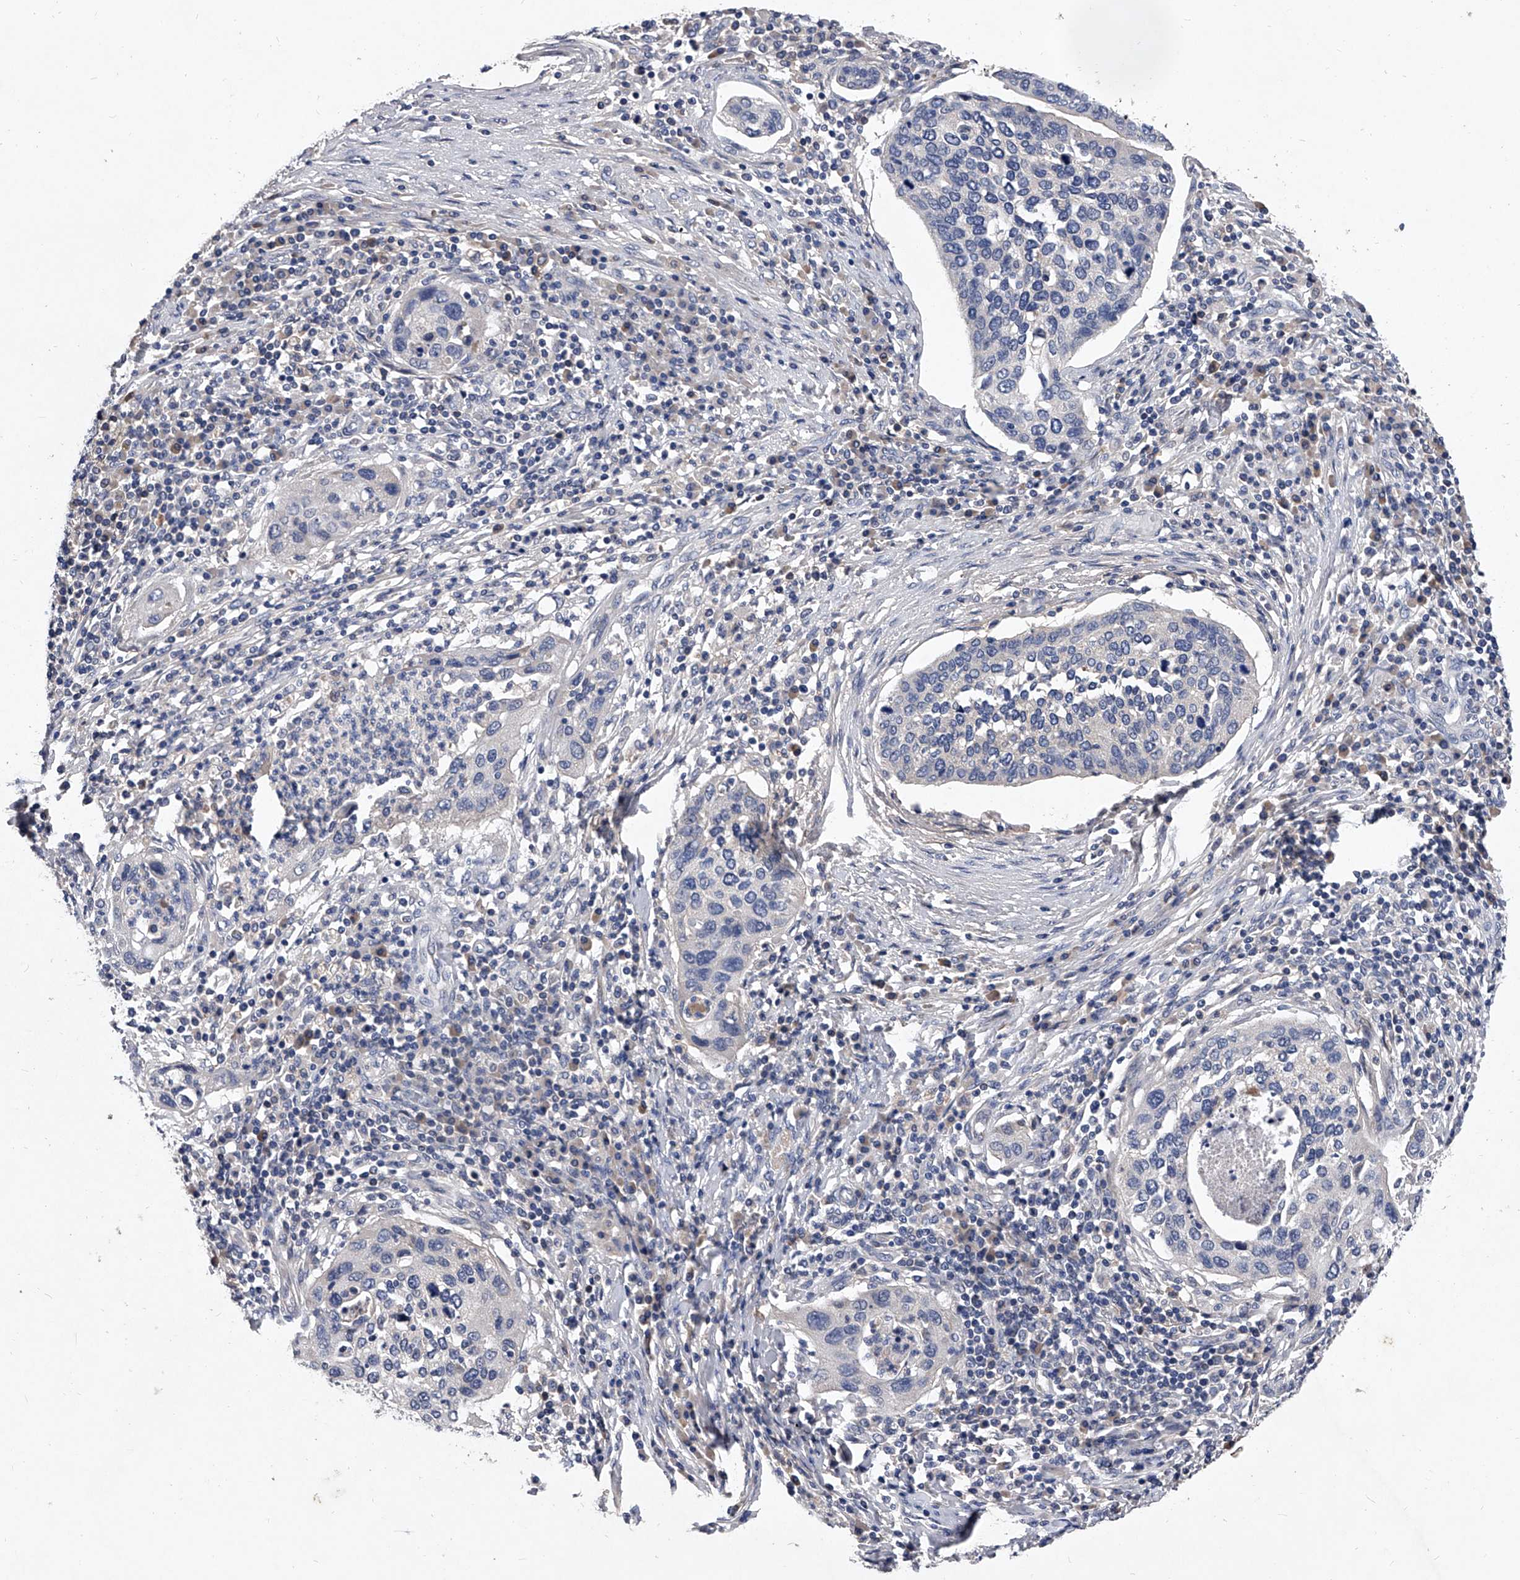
{"staining": {"intensity": "negative", "quantity": "none", "location": "none"}, "tissue": "cervical cancer", "cell_type": "Tumor cells", "image_type": "cancer", "snomed": [{"axis": "morphology", "description": "Squamous cell carcinoma, NOS"}, {"axis": "topography", "description": "Cervix"}], "caption": "Tumor cells show no significant positivity in cervical cancer.", "gene": "C5", "patient": {"sex": "female", "age": 38}}